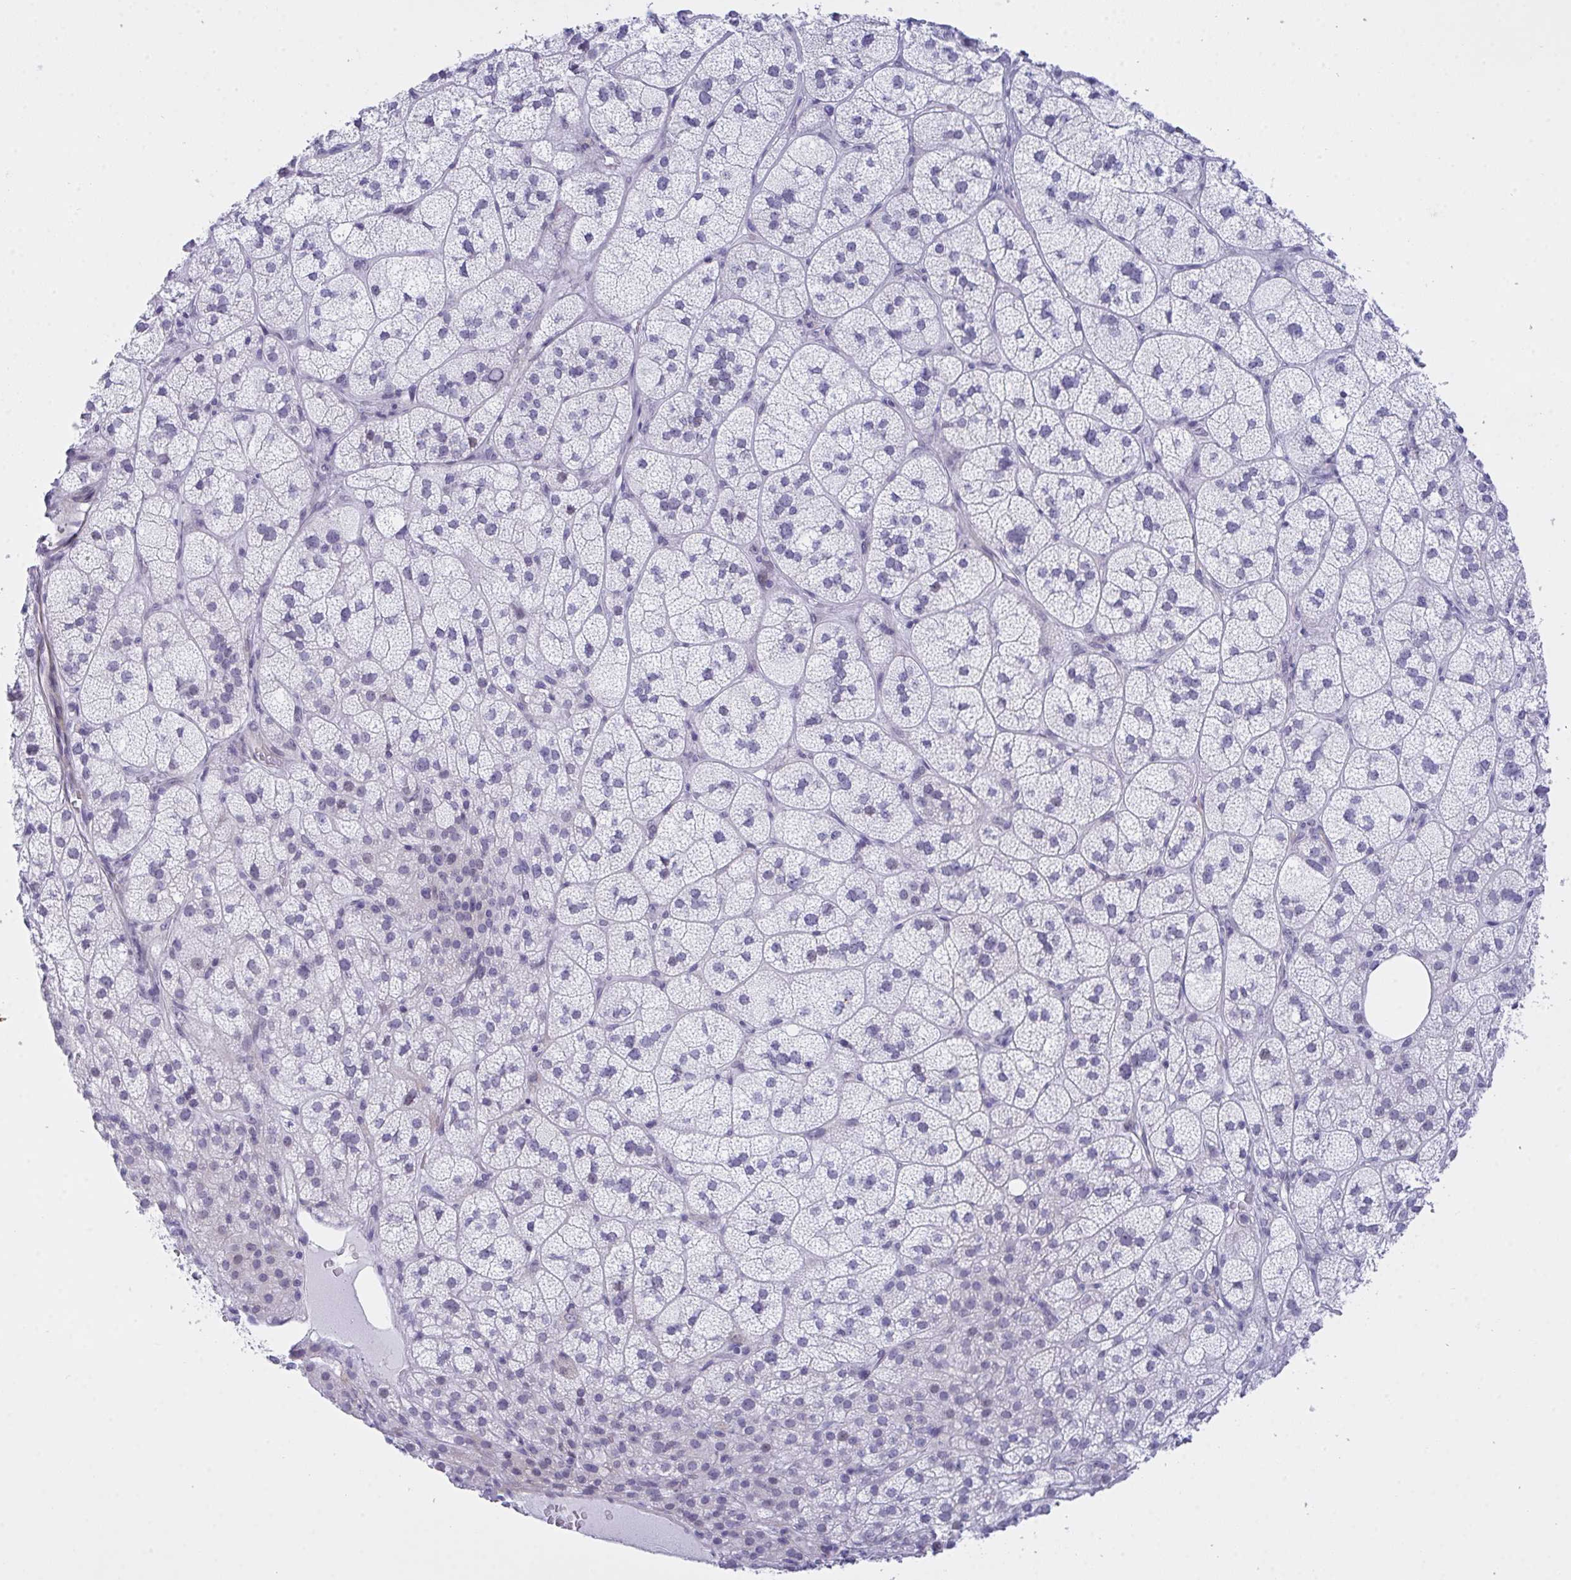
{"staining": {"intensity": "negative", "quantity": "none", "location": "none"}, "tissue": "adrenal gland", "cell_type": "Glandular cells", "image_type": "normal", "snomed": [{"axis": "morphology", "description": "Normal tissue, NOS"}, {"axis": "topography", "description": "Adrenal gland"}], "caption": "Glandular cells are negative for brown protein staining in unremarkable adrenal gland. (DAB immunohistochemistry (IHC) with hematoxylin counter stain).", "gene": "FBXL22", "patient": {"sex": "female", "age": 60}}